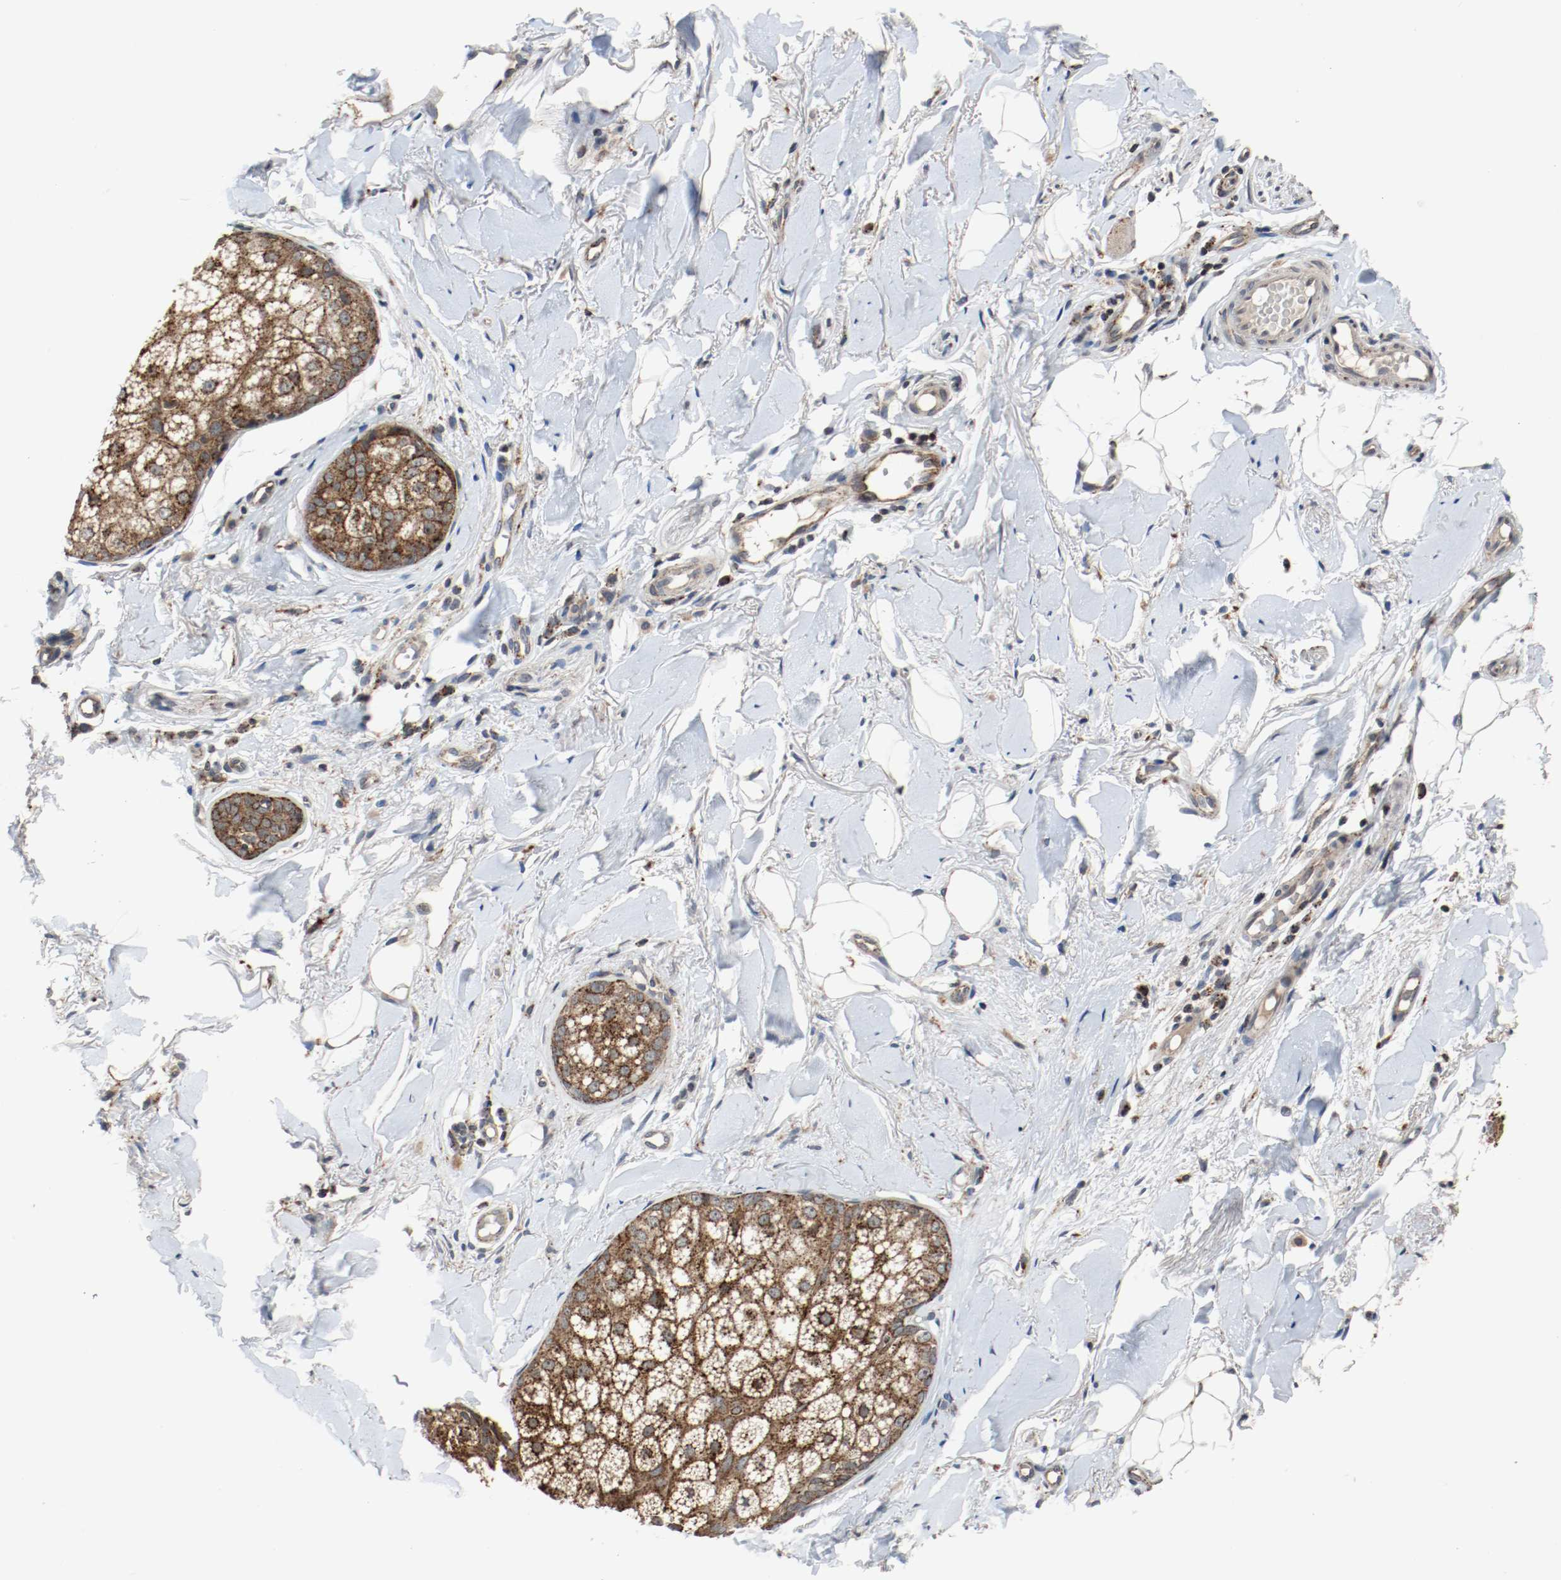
{"staining": {"intensity": "strong", "quantity": ">75%", "location": "cytoplasmic/membranous"}, "tissue": "skin cancer", "cell_type": "Tumor cells", "image_type": "cancer", "snomed": [{"axis": "morphology", "description": "Normal tissue, NOS"}, {"axis": "morphology", "description": "Basal cell carcinoma"}, {"axis": "topography", "description": "Skin"}], "caption": "Immunohistochemistry (IHC) of skin basal cell carcinoma exhibits high levels of strong cytoplasmic/membranous positivity in about >75% of tumor cells.", "gene": "LAMP2", "patient": {"sex": "female", "age": 69}}